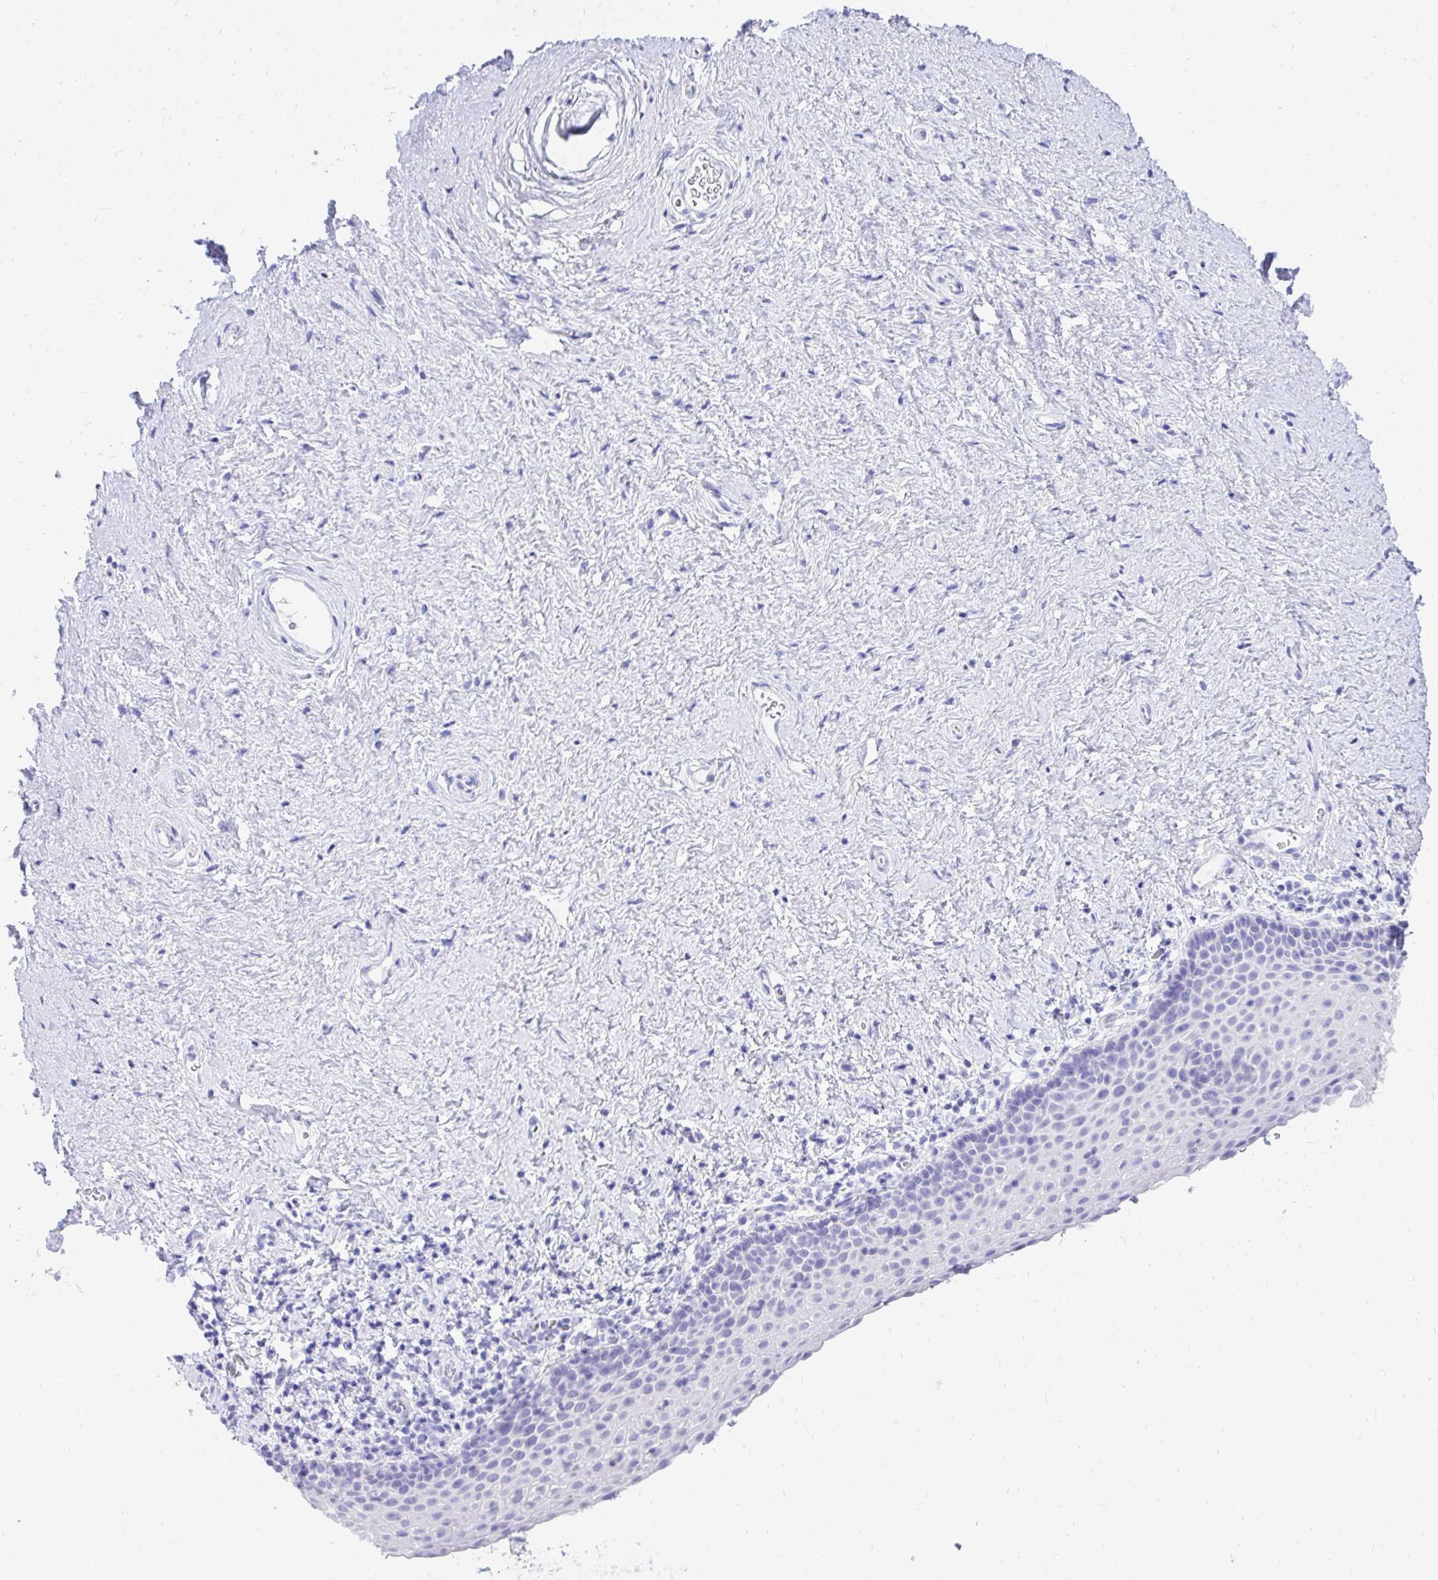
{"staining": {"intensity": "negative", "quantity": "none", "location": "none"}, "tissue": "vagina", "cell_type": "Squamous epithelial cells", "image_type": "normal", "snomed": [{"axis": "morphology", "description": "Normal tissue, NOS"}, {"axis": "topography", "description": "Vagina"}], "caption": "Micrograph shows no protein expression in squamous epithelial cells of unremarkable vagina.", "gene": "MON1A", "patient": {"sex": "female", "age": 61}}